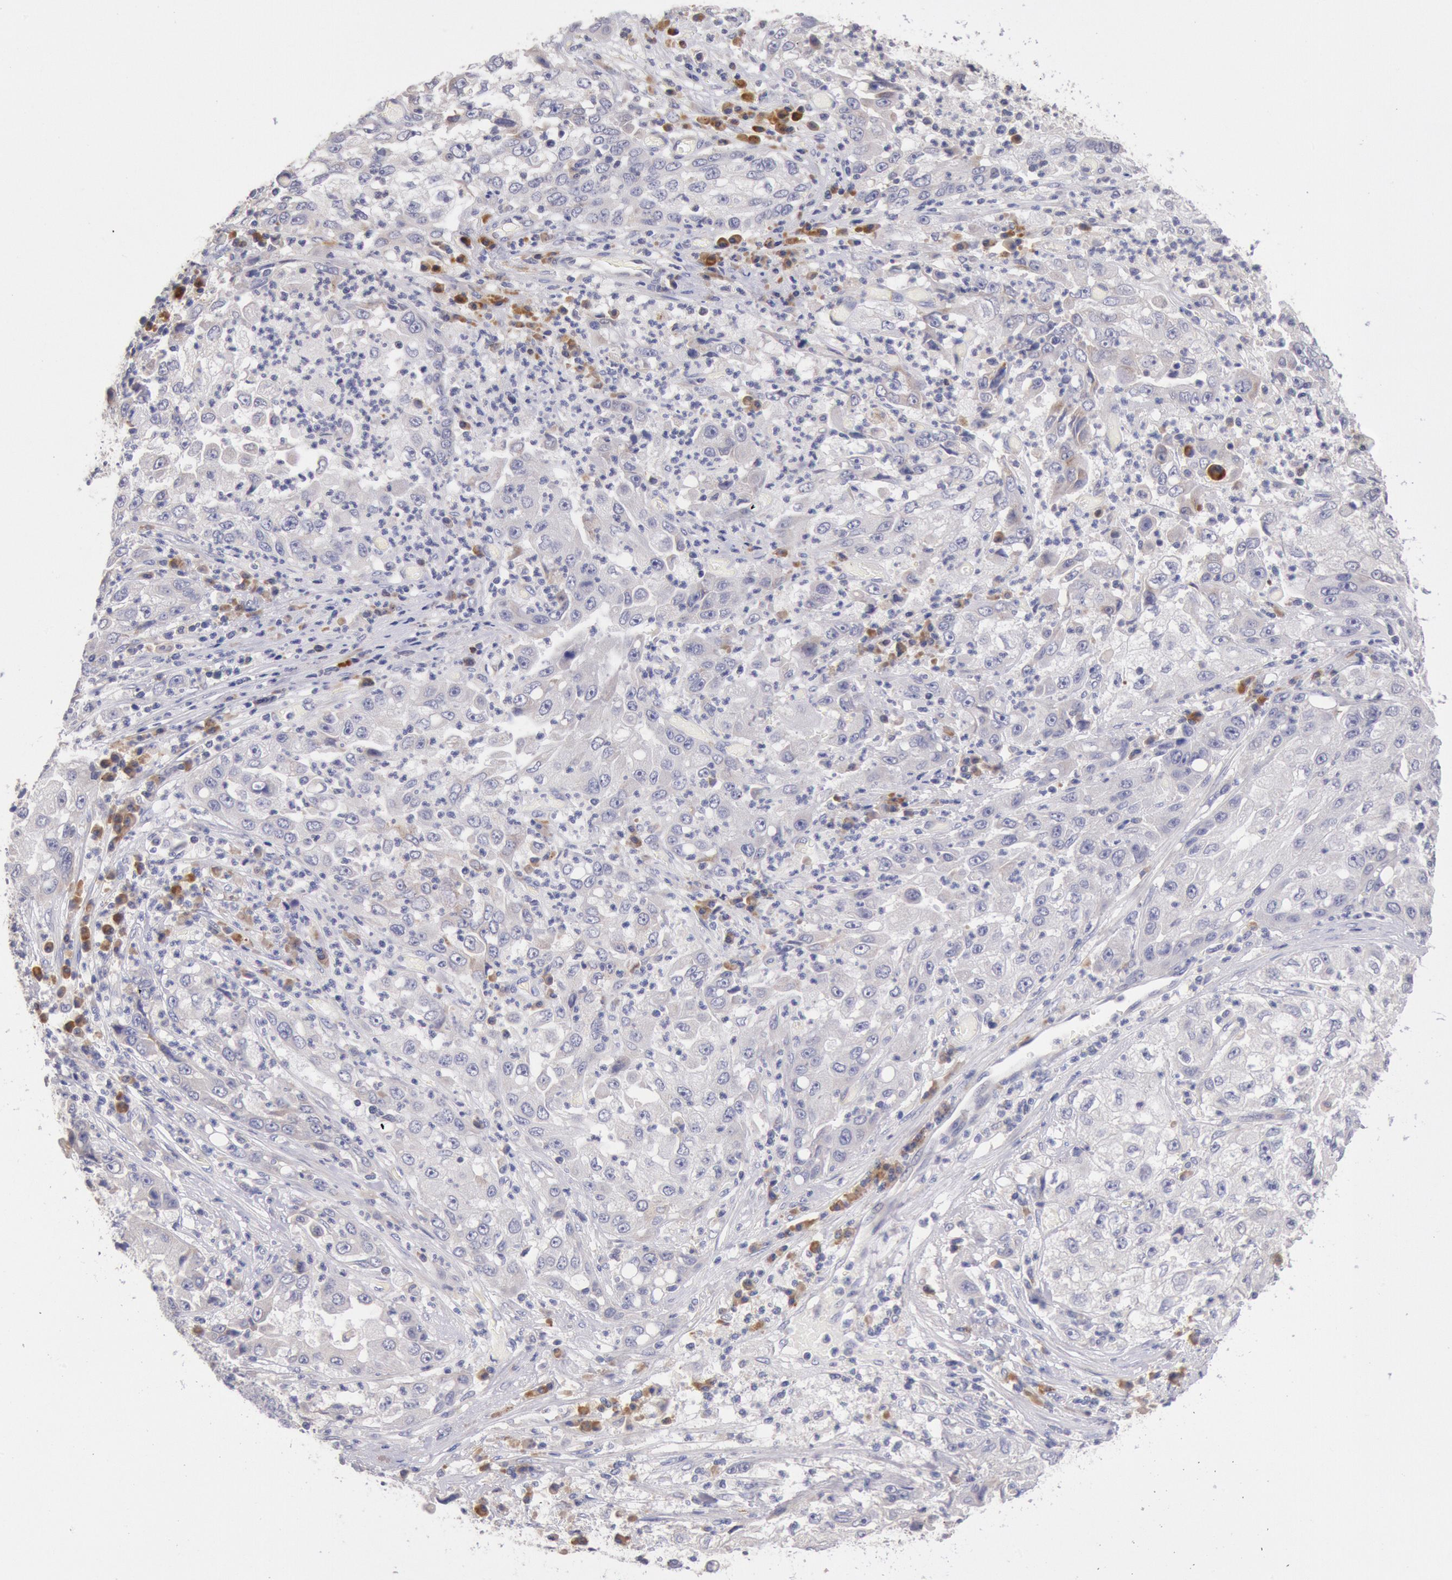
{"staining": {"intensity": "negative", "quantity": "none", "location": "none"}, "tissue": "cervical cancer", "cell_type": "Tumor cells", "image_type": "cancer", "snomed": [{"axis": "morphology", "description": "Squamous cell carcinoma, NOS"}, {"axis": "topography", "description": "Cervix"}], "caption": "DAB (3,3'-diaminobenzidine) immunohistochemical staining of human cervical squamous cell carcinoma exhibits no significant positivity in tumor cells.", "gene": "GAL3ST1", "patient": {"sex": "female", "age": 36}}